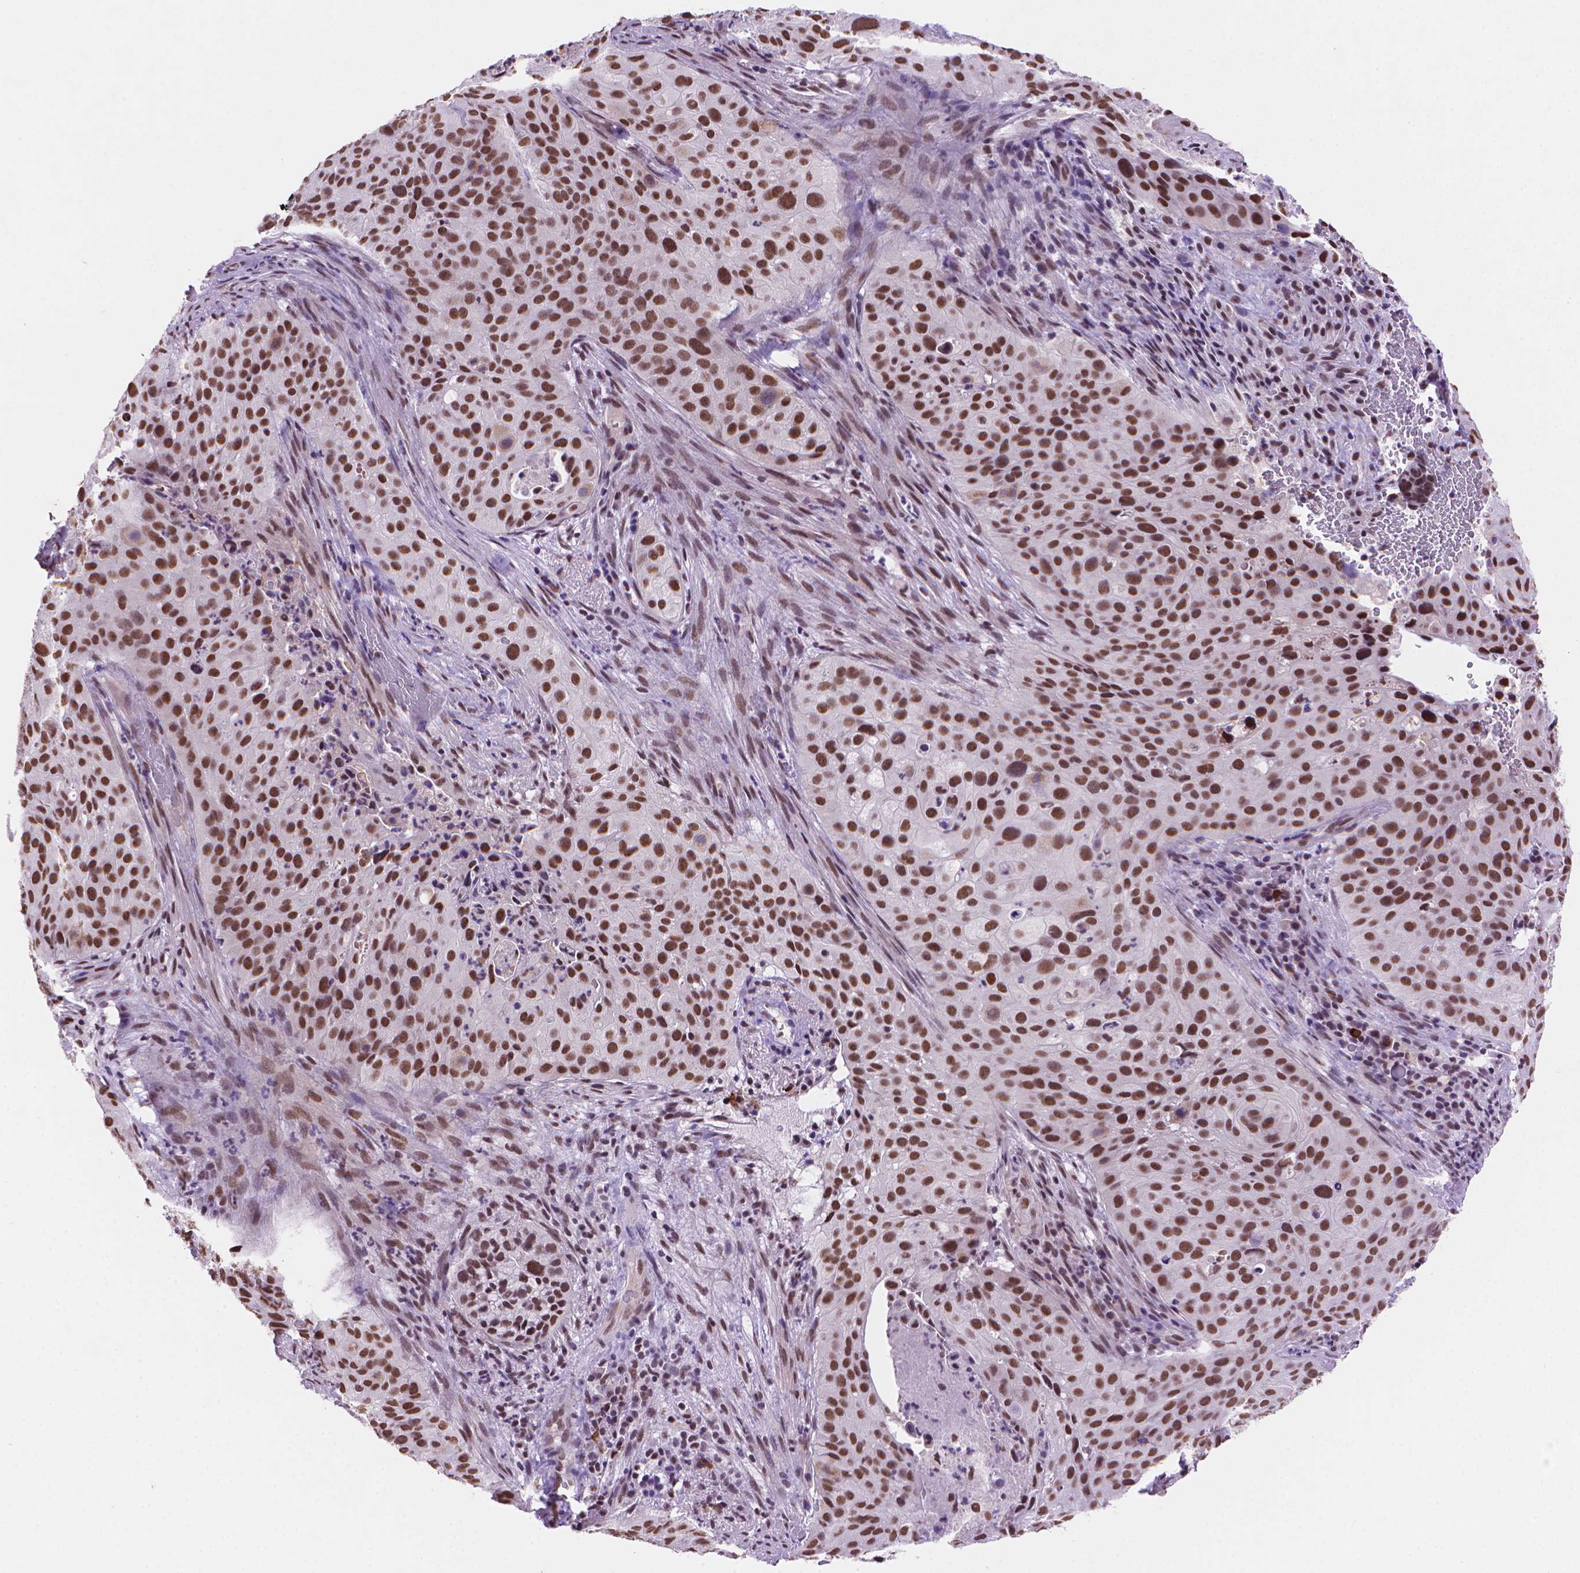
{"staining": {"intensity": "moderate", "quantity": ">75%", "location": "nuclear"}, "tissue": "cervical cancer", "cell_type": "Tumor cells", "image_type": "cancer", "snomed": [{"axis": "morphology", "description": "Squamous cell carcinoma, NOS"}, {"axis": "topography", "description": "Cervix"}], "caption": "Immunohistochemistry photomicrograph of neoplastic tissue: human cervical cancer stained using immunohistochemistry exhibits medium levels of moderate protein expression localized specifically in the nuclear of tumor cells, appearing as a nuclear brown color.", "gene": "RPA4", "patient": {"sex": "female", "age": 38}}